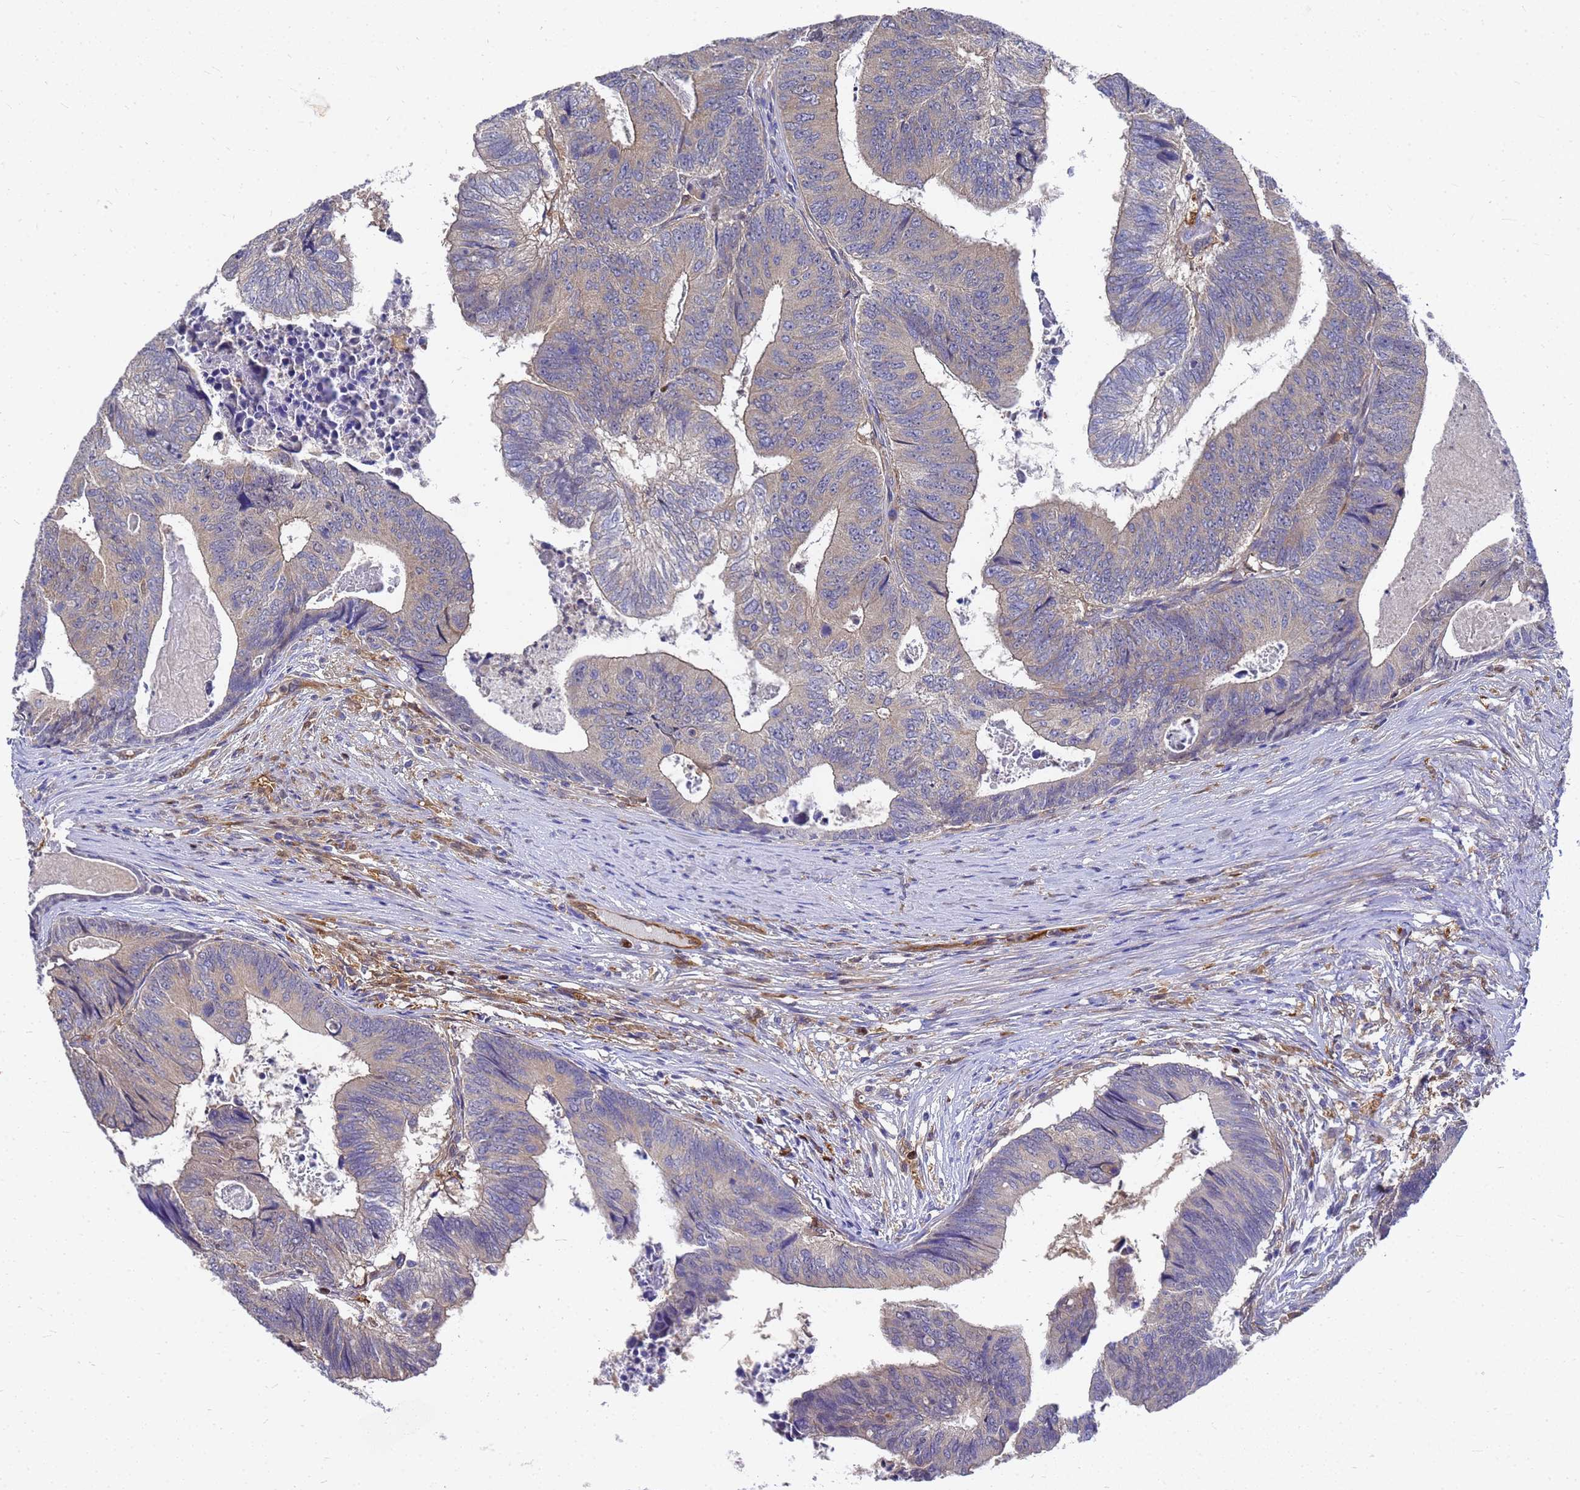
{"staining": {"intensity": "weak", "quantity": "<25%", "location": "cytoplasmic/membranous"}, "tissue": "colorectal cancer", "cell_type": "Tumor cells", "image_type": "cancer", "snomed": [{"axis": "morphology", "description": "Adenocarcinoma, NOS"}, {"axis": "topography", "description": "Colon"}], "caption": "The immunohistochemistry photomicrograph has no significant expression in tumor cells of colorectal cancer tissue.", "gene": "SLC35E2B", "patient": {"sex": "female", "age": 67}}